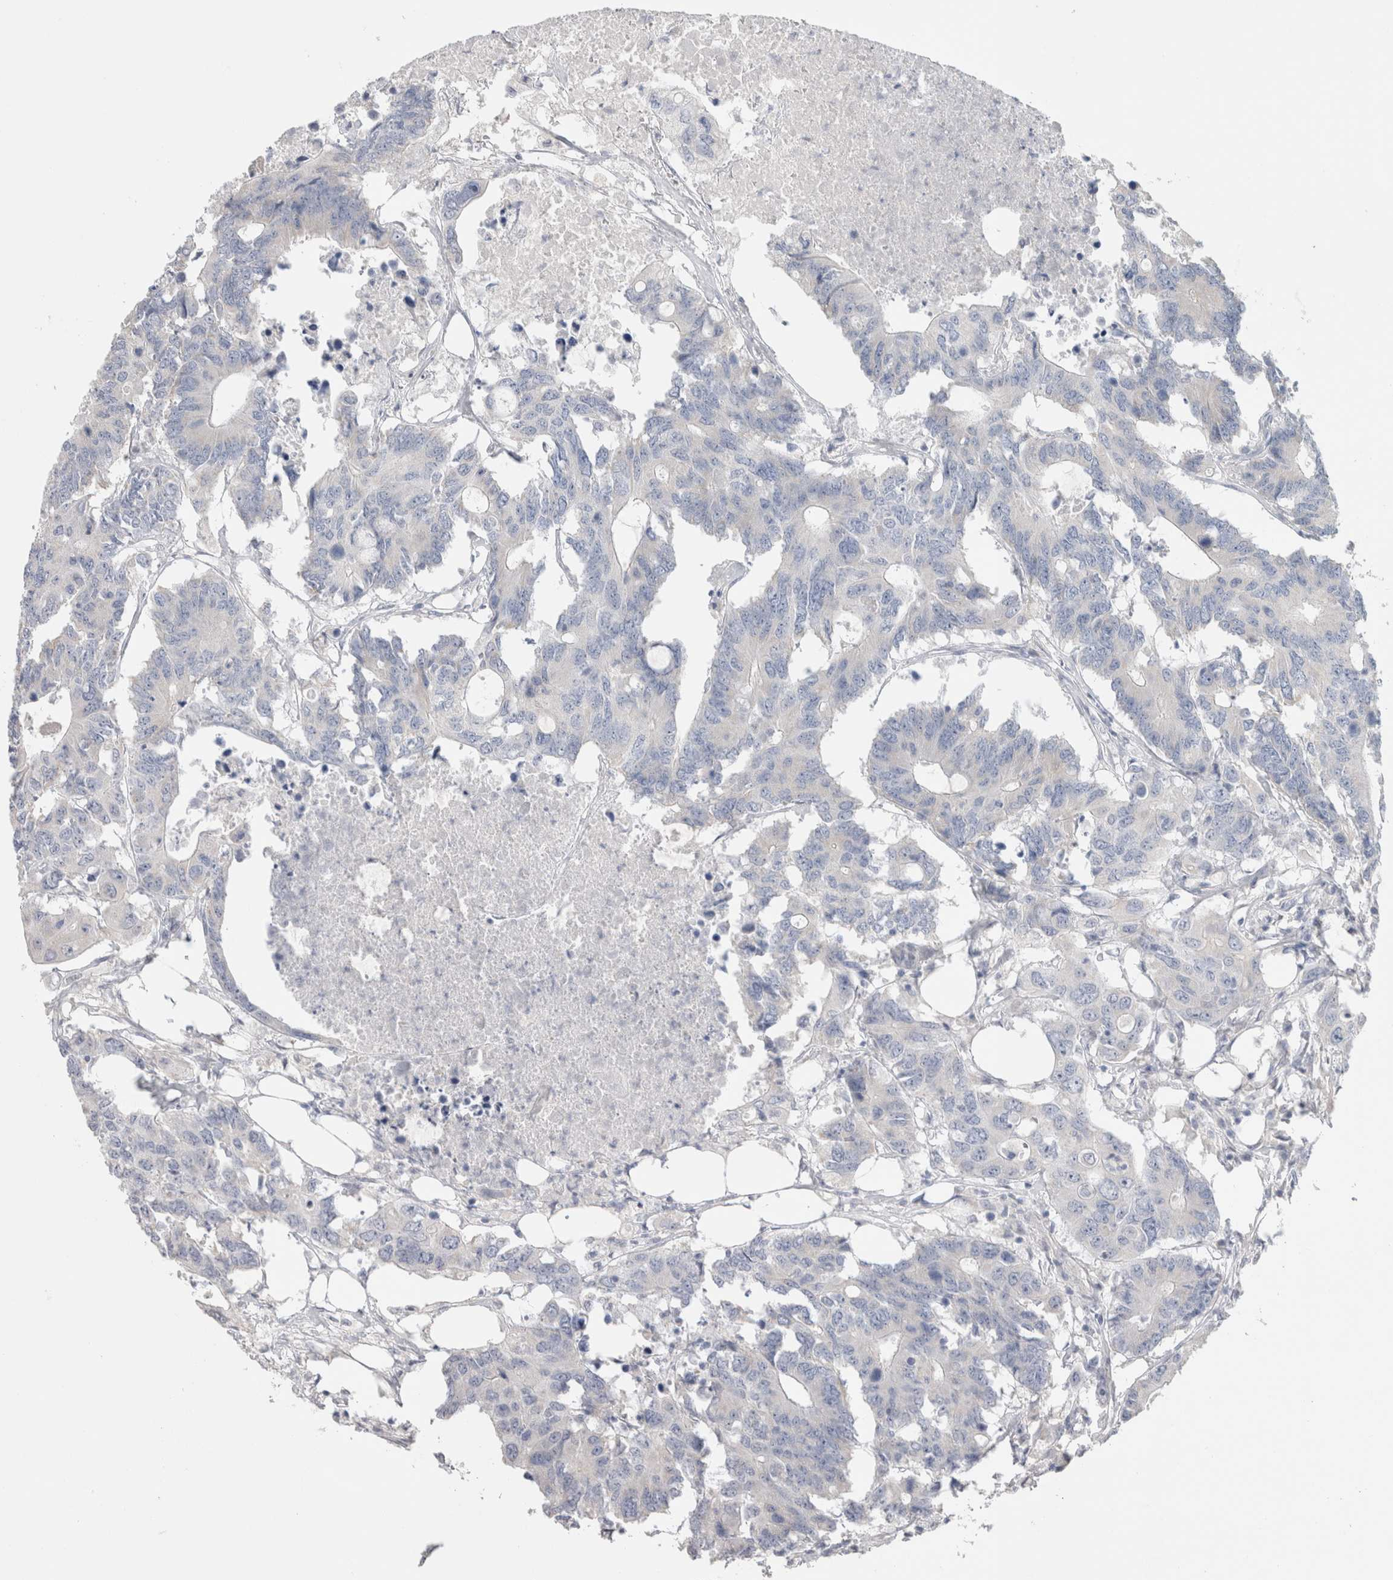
{"staining": {"intensity": "negative", "quantity": "none", "location": "none"}, "tissue": "colorectal cancer", "cell_type": "Tumor cells", "image_type": "cancer", "snomed": [{"axis": "morphology", "description": "Adenocarcinoma, NOS"}, {"axis": "topography", "description": "Colon"}], "caption": "Human colorectal adenocarcinoma stained for a protein using immunohistochemistry reveals no positivity in tumor cells.", "gene": "DMD", "patient": {"sex": "male", "age": 71}}